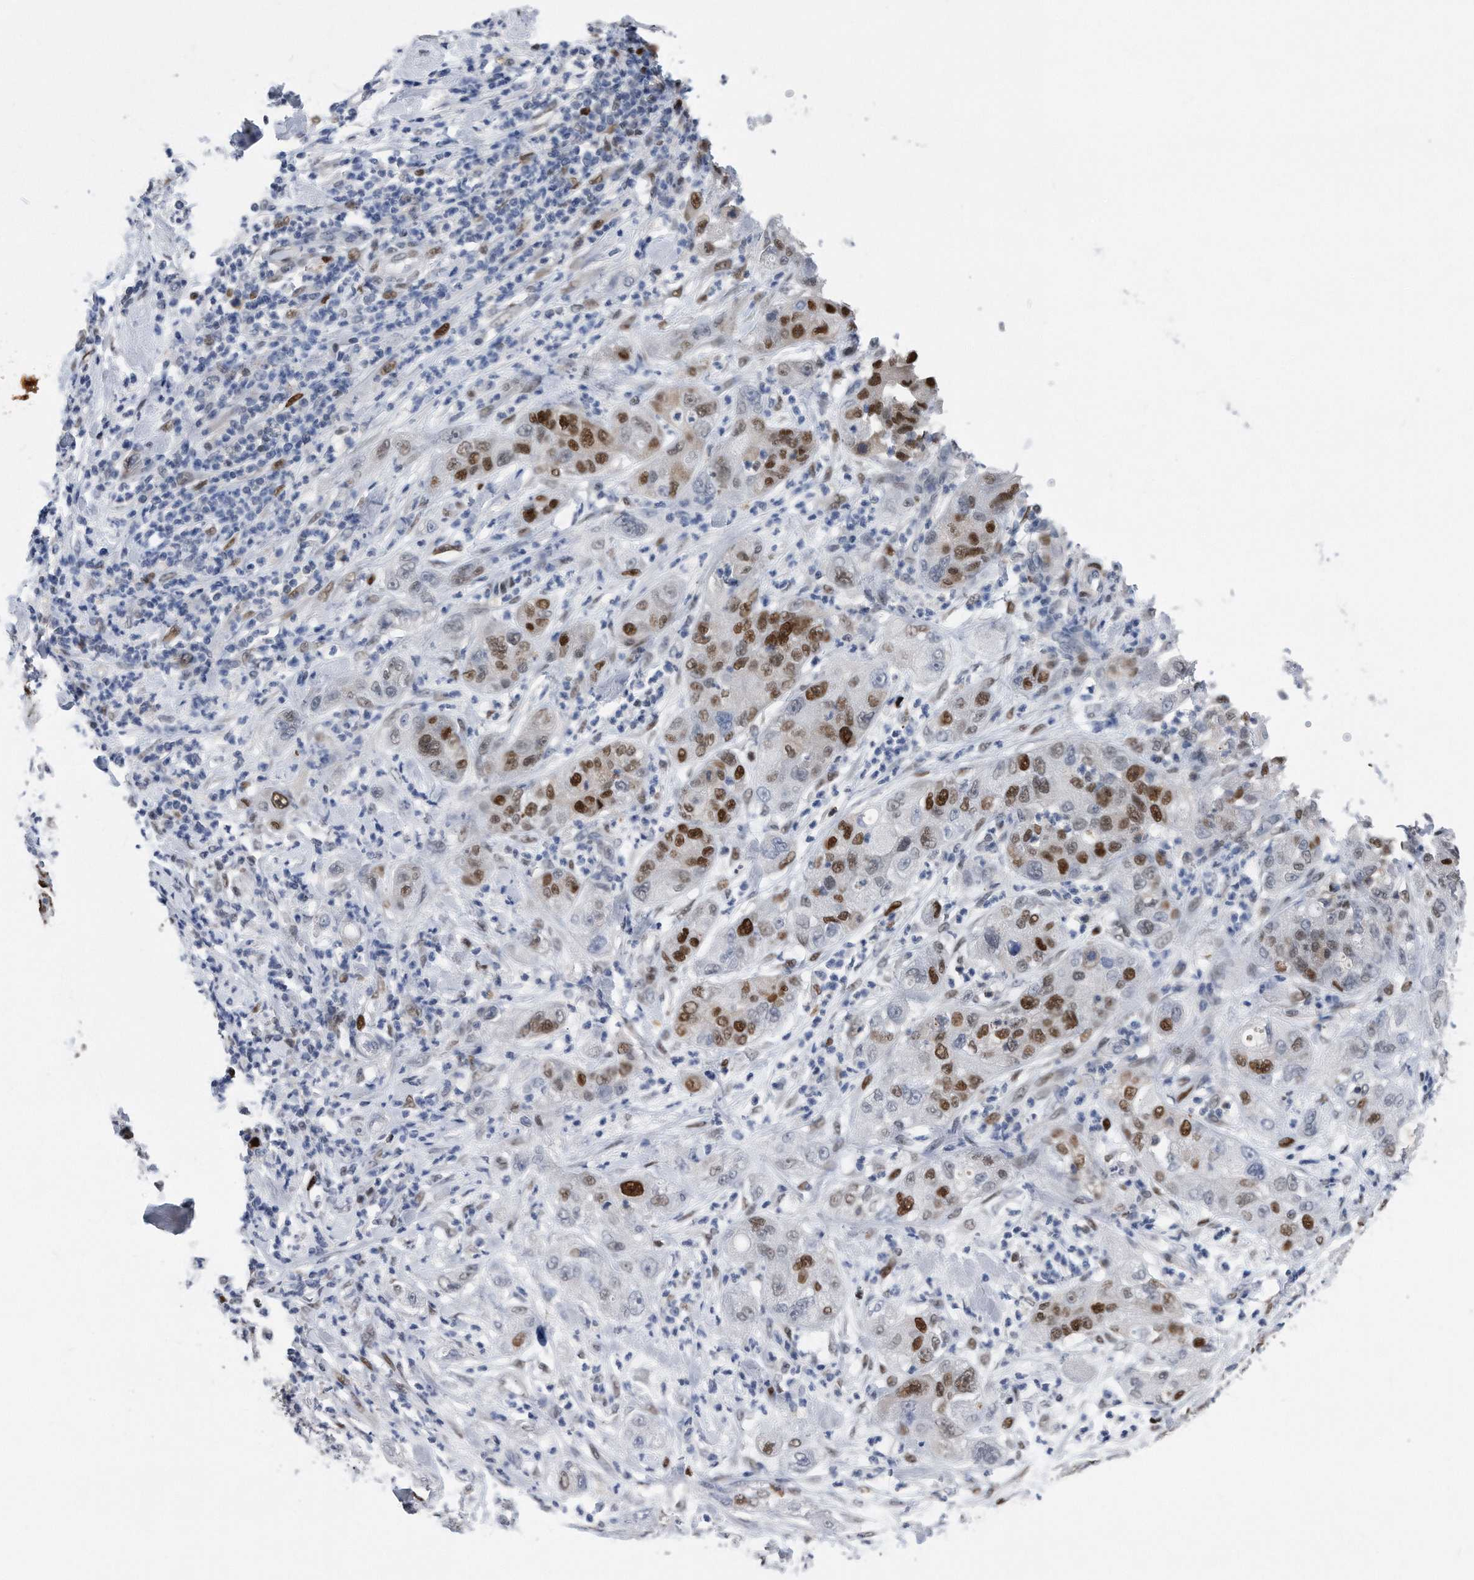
{"staining": {"intensity": "strong", "quantity": "25%-75%", "location": "nuclear"}, "tissue": "pancreatic cancer", "cell_type": "Tumor cells", "image_type": "cancer", "snomed": [{"axis": "morphology", "description": "Adenocarcinoma, NOS"}, {"axis": "topography", "description": "Pancreas"}], "caption": "Pancreatic cancer stained for a protein exhibits strong nuclear positivity in tumor cells.", "gene": "PCNA", "patient": {"sex": "female", "age": 78}}